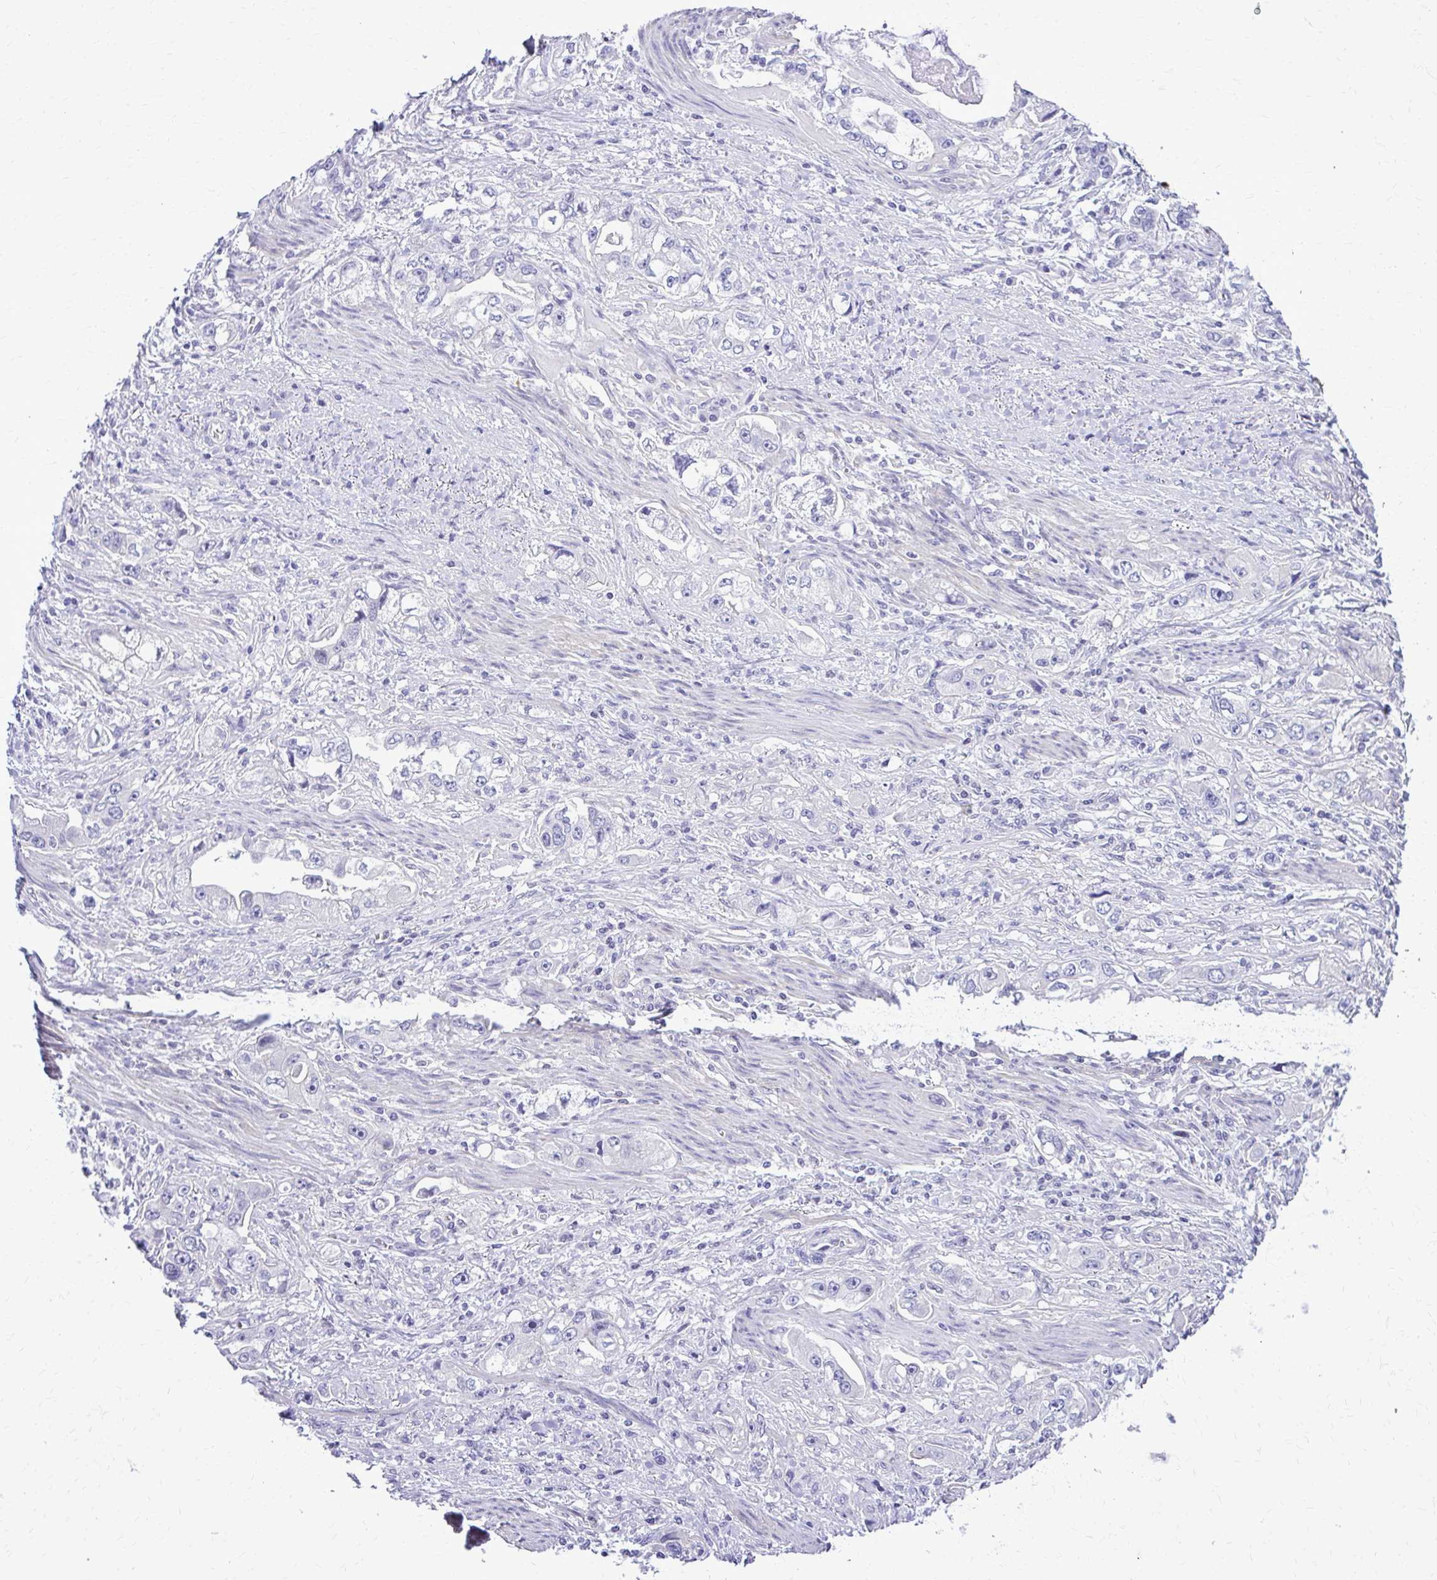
{"staining": {"intensity": "negative", "quantity": "none", "location": "none"}, "tissue": "stomach cancer", "cell_type": "Tumor cells", "image_type": "cancer", "snomed": [{"axis": "morphology", "description": "Adenocarcinoma, NOS"}, {"axis": "topography", "description": "Stomach, lower"}], "caption": "Tumor cells show no significant staining in stomach cancer (adenocarcinoma).", "gene": "RASL11B", "patient": {"sex": "female", "age": 93}}